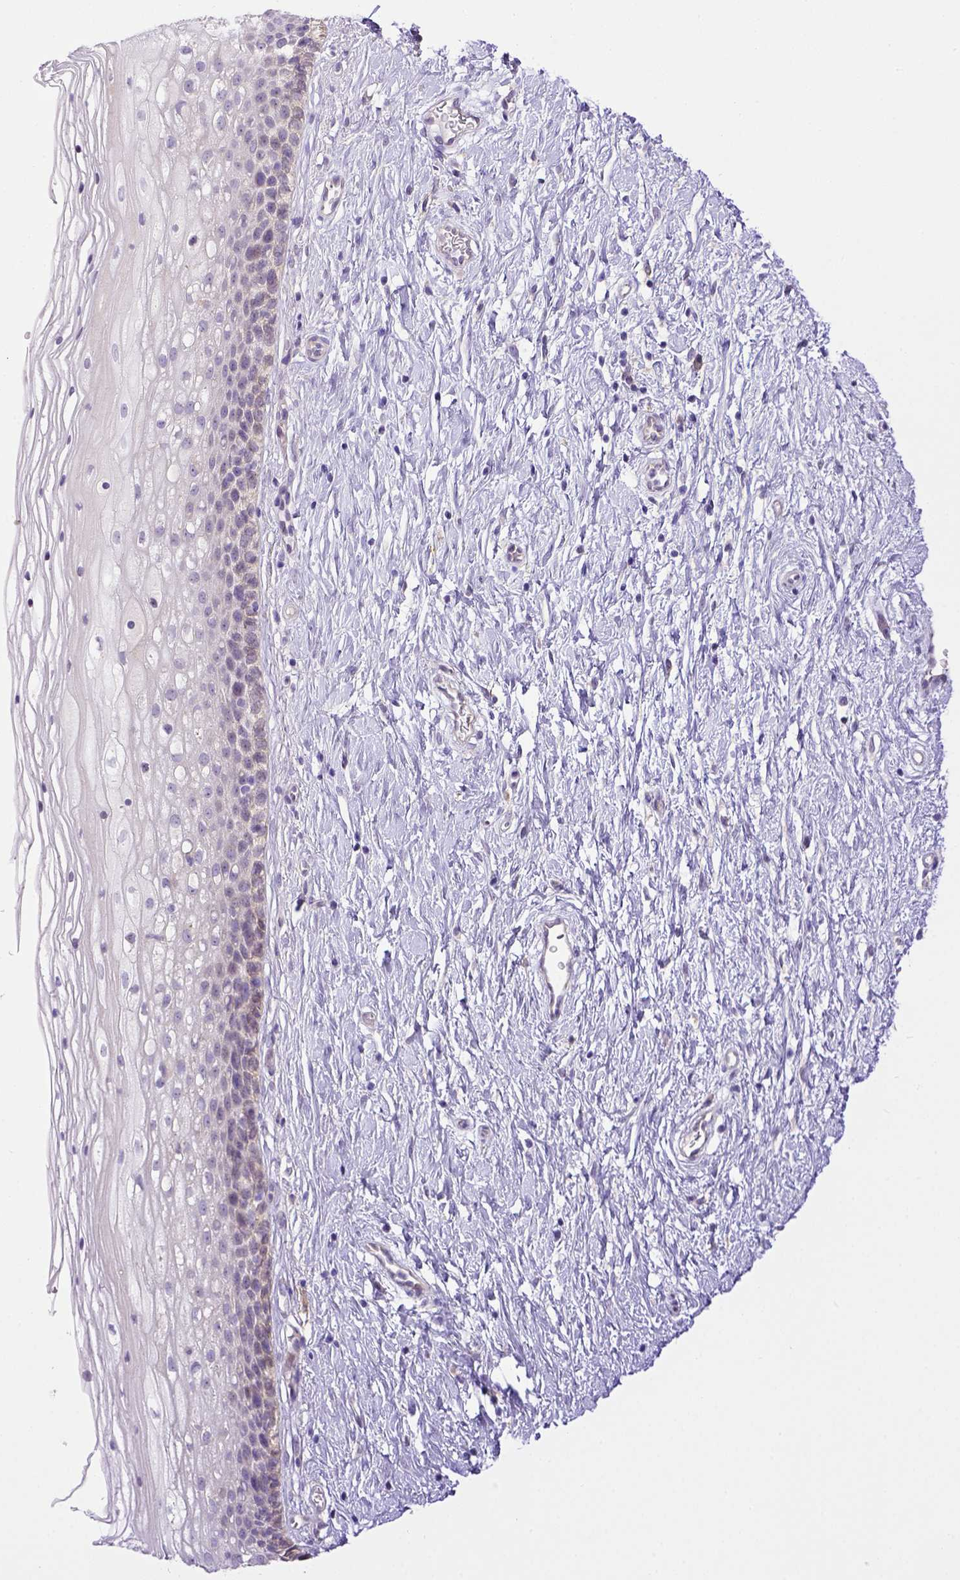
{"staining": {"intensity": "moderate", "quantity": "25%-75%", "location": "cytoplasmic/membranous"}, "tissue": "cervix", "cell_type": "Glandular cells", "image_type": "normal", "snomed": [{"axis": "morphology", "description": "Normal tissue, NOS"}, {"axis": "topography", "description": "Cervix"}], "caption": "A brown stain highlights moderate cytoplasmic/membranous staining of a protein in glandular cells of normal human cervix. The staining was performed using DAB, with brown indicating positive protein expression. Nuclei are stained blue with hematoxylin.", "gene": "CD40", "patient": {"sex": "female", "age": 34}}